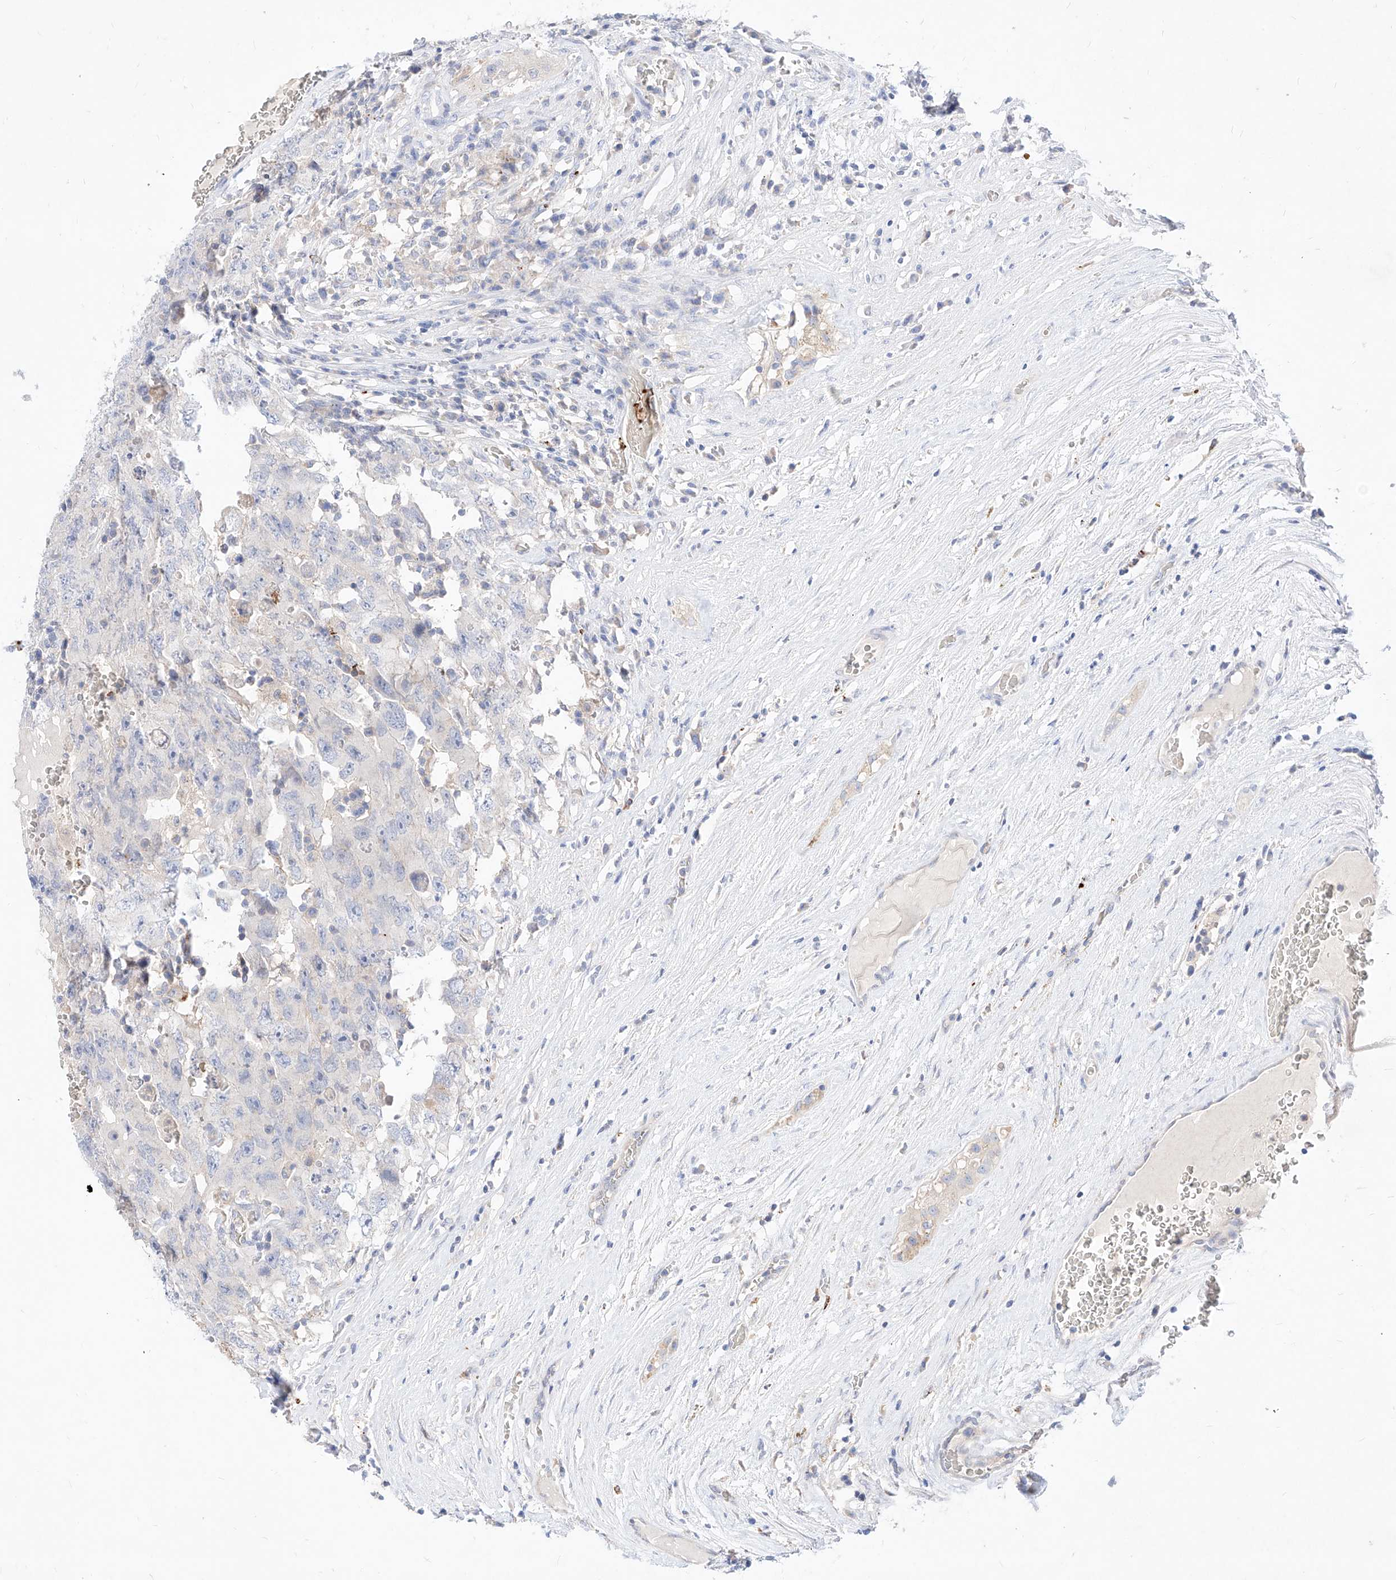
{"staining": {"intensity": "negative", "quantity": "none", "location": "none"}, "tissue": "testis cancer", "cell_type": "Tumor cells", "image_type": "cancer", "snomed": [{"axis": "morphology", "description": "Carcinoma, Embryonal, NOS"}, {"axis": "topography", "description": "Testis"}], "caption": "Testis cancer was stained to show a protein in brown. There is no significant staining in tumor cells. Nuclei are stained in blue.", "gene": "TSNAX", "patient": {"sex": "male", "age": 26}}